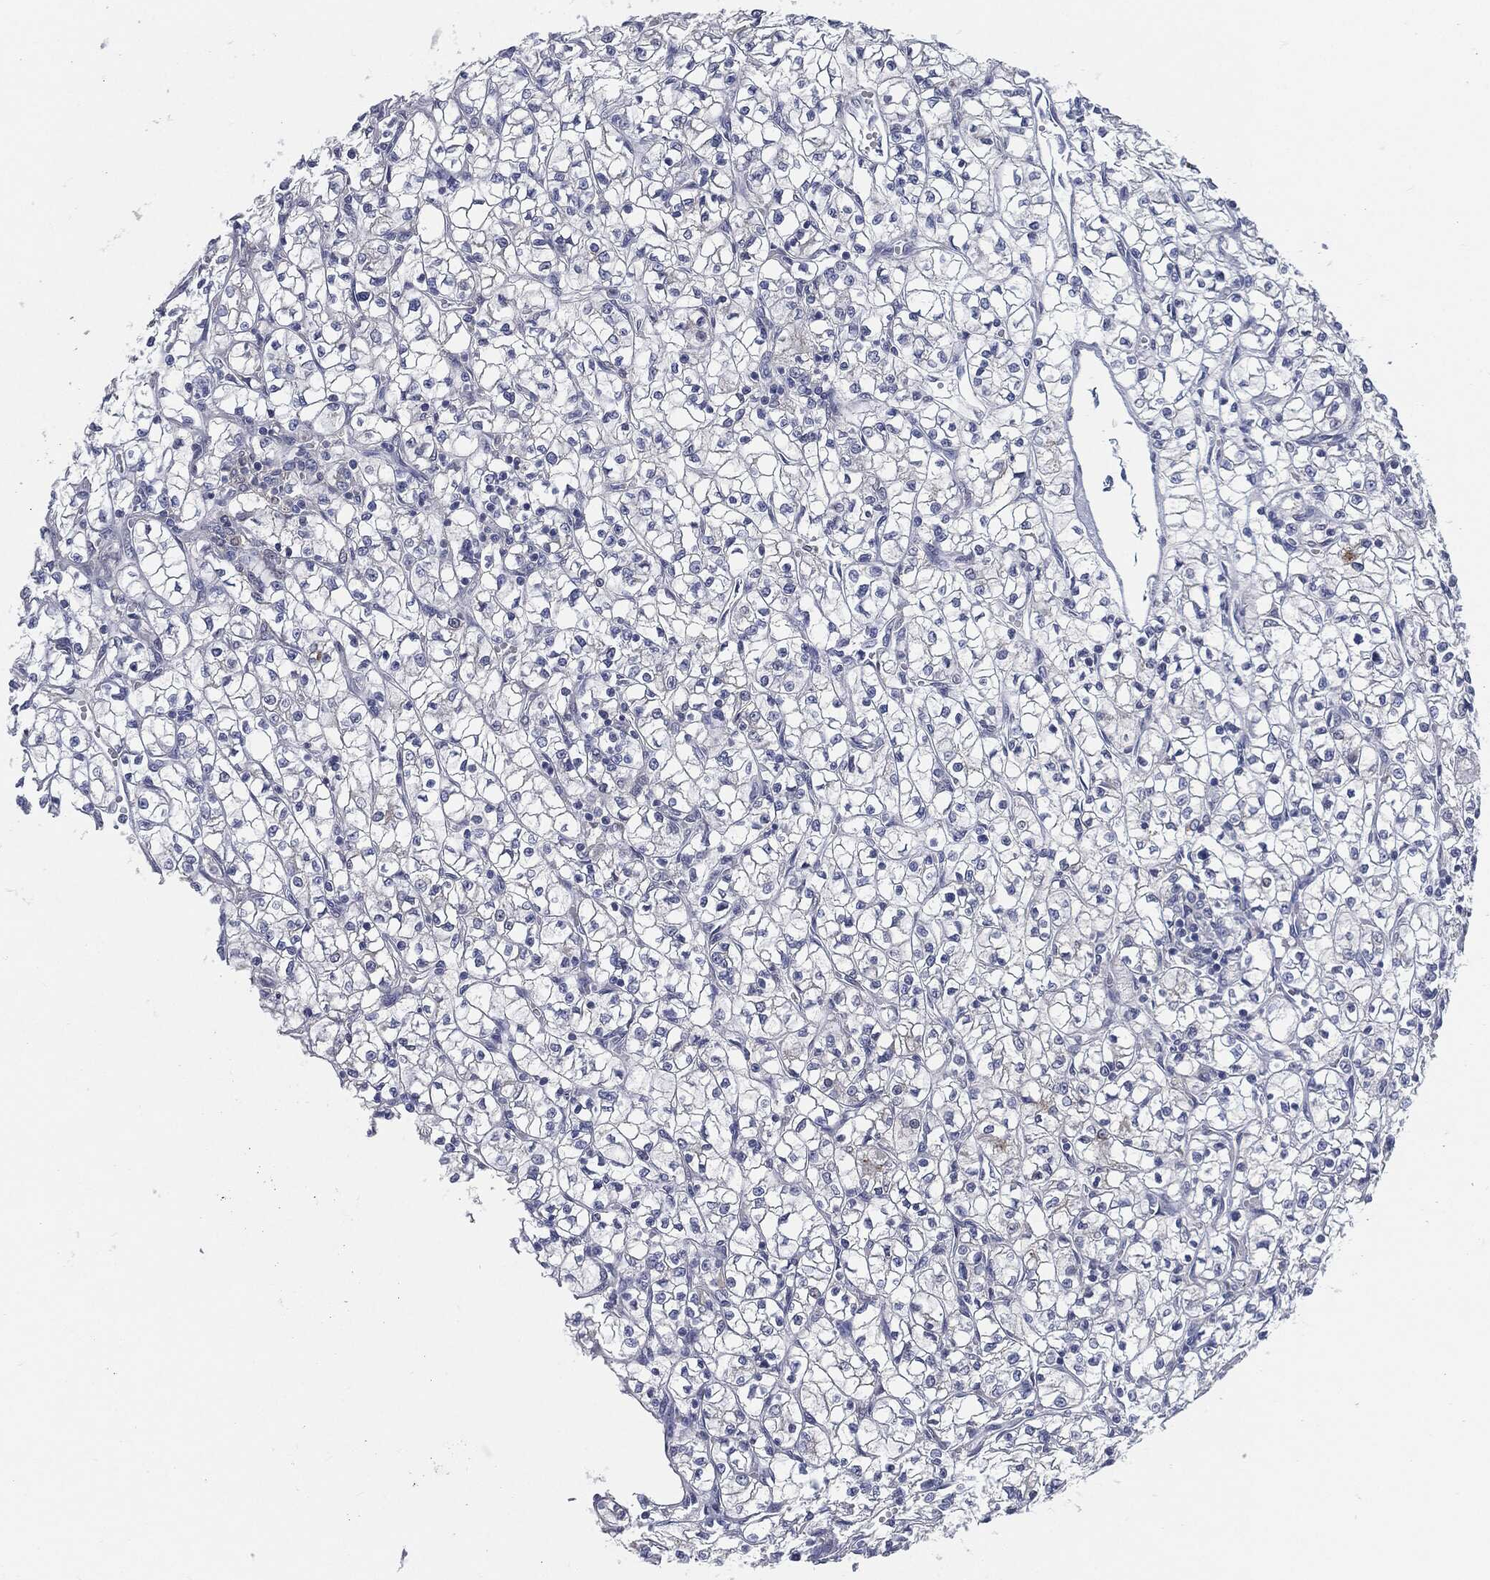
{"staining": {"intensity": "negative", "quantity": "none", "location": "none"}, "tissue": "renal cancer", "cell_type": "Tumor cells", "image_type": "cancer", "snomed": [{"axis": "morphology", "description": "Adenocarcinoma, NOS"}, {"axis": "topography", "description": "Kidney"}], "caption": "This is an IHC histopathology image of adenocarcinoma (renal). There is no positivity in tumor cells.", "gene": "MST1", "patient": {"sex": "female", "age": 64}}